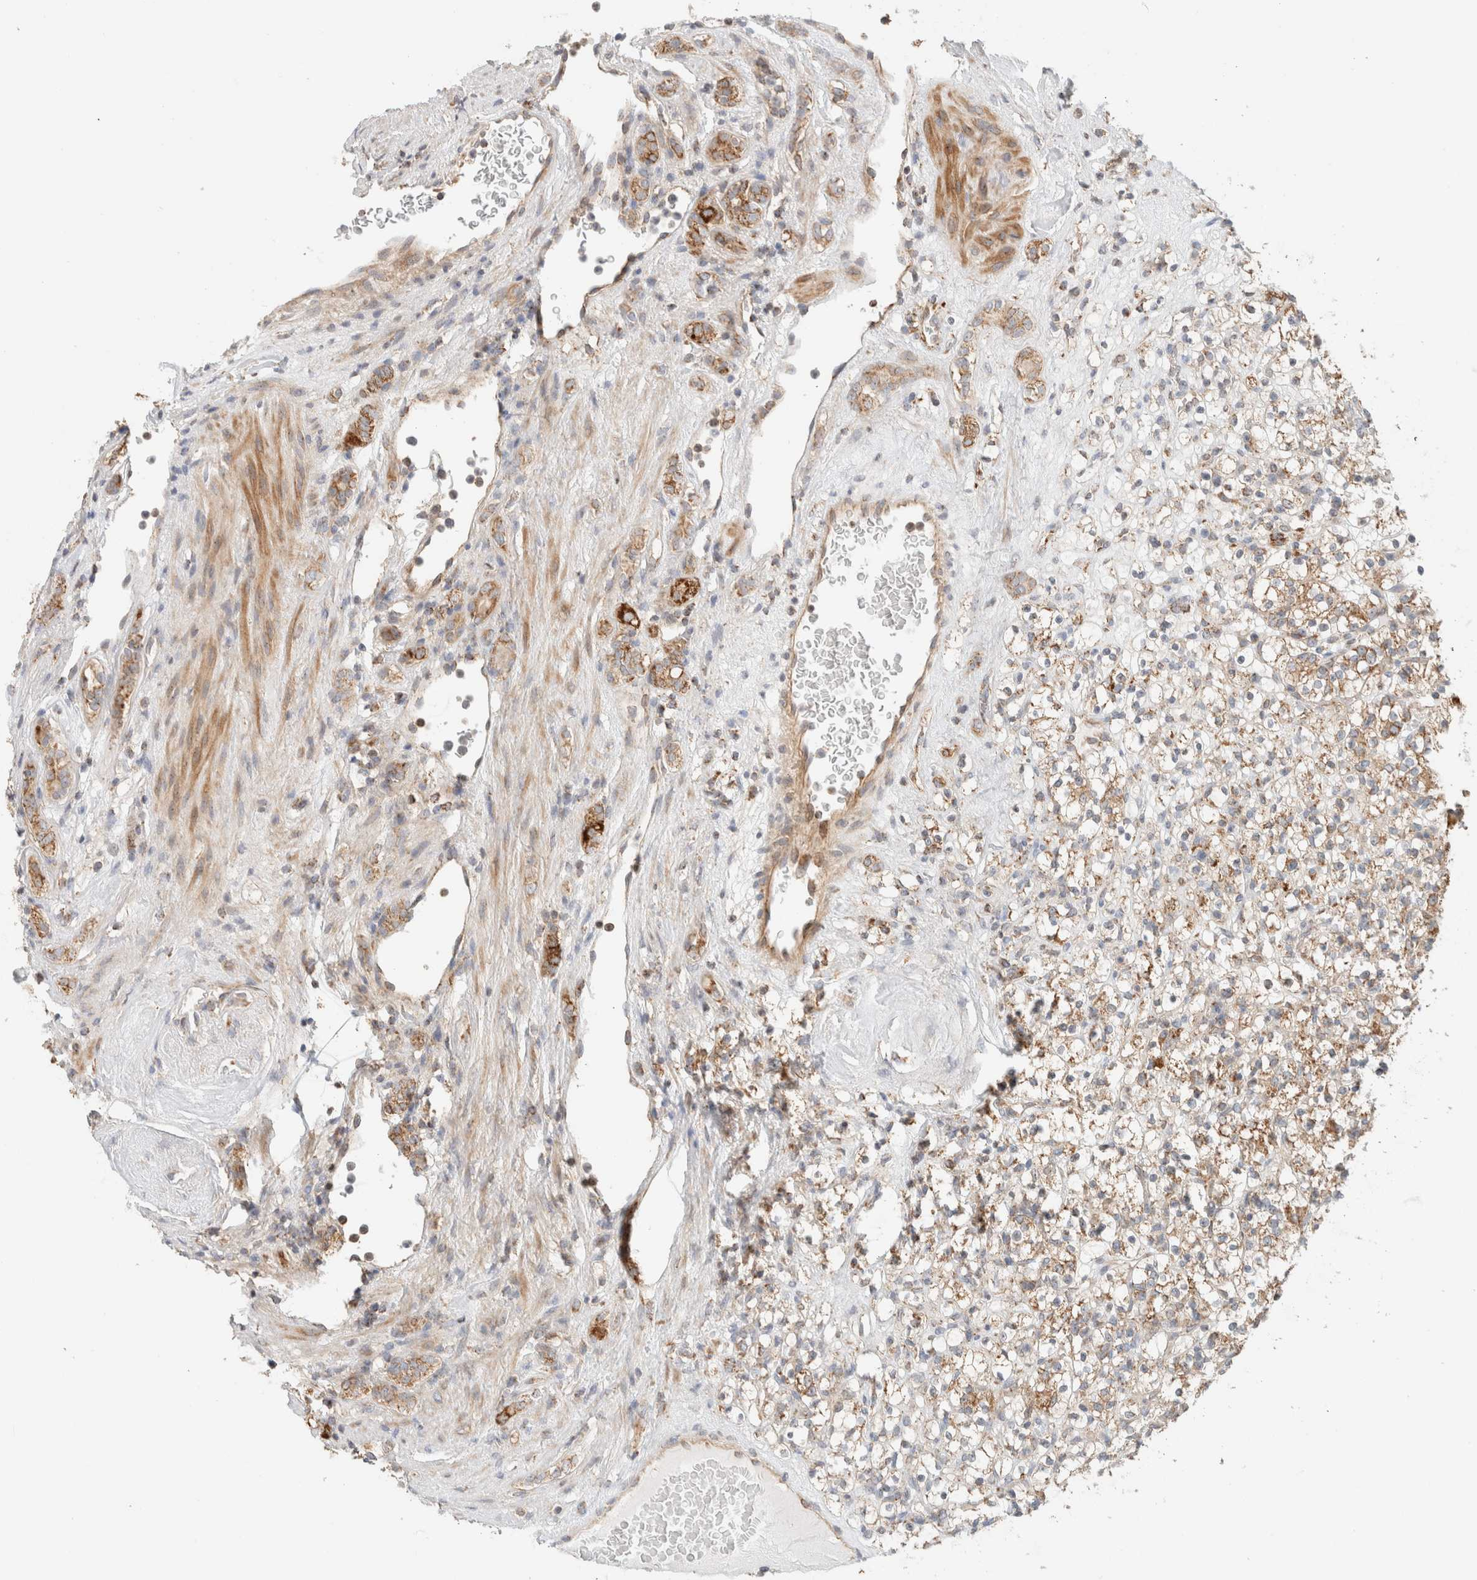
{"staining": {"intensity": "moderate", "quantity": "25%-75%", "location": "cytoplasmic/membranous"}, "tissue": "renal cancer", "cell_type": "Tumor cells", "image_type": "cancer", "snomed": [{"axis": "morphology", "description": "Normal tissue, NOS"}, {"axis": "morphology", "description": "Adenocarcinoma, NOS"}, {"axis": "topography", "description": "Kidney"}], "caption": "Adenocarcinoma (renal) stained for a protein displays moderate cytoplasmic/membranous positivity in tumor cells.", "gene": "MRM3", "patient": {"sex": "female", "age": 72}}